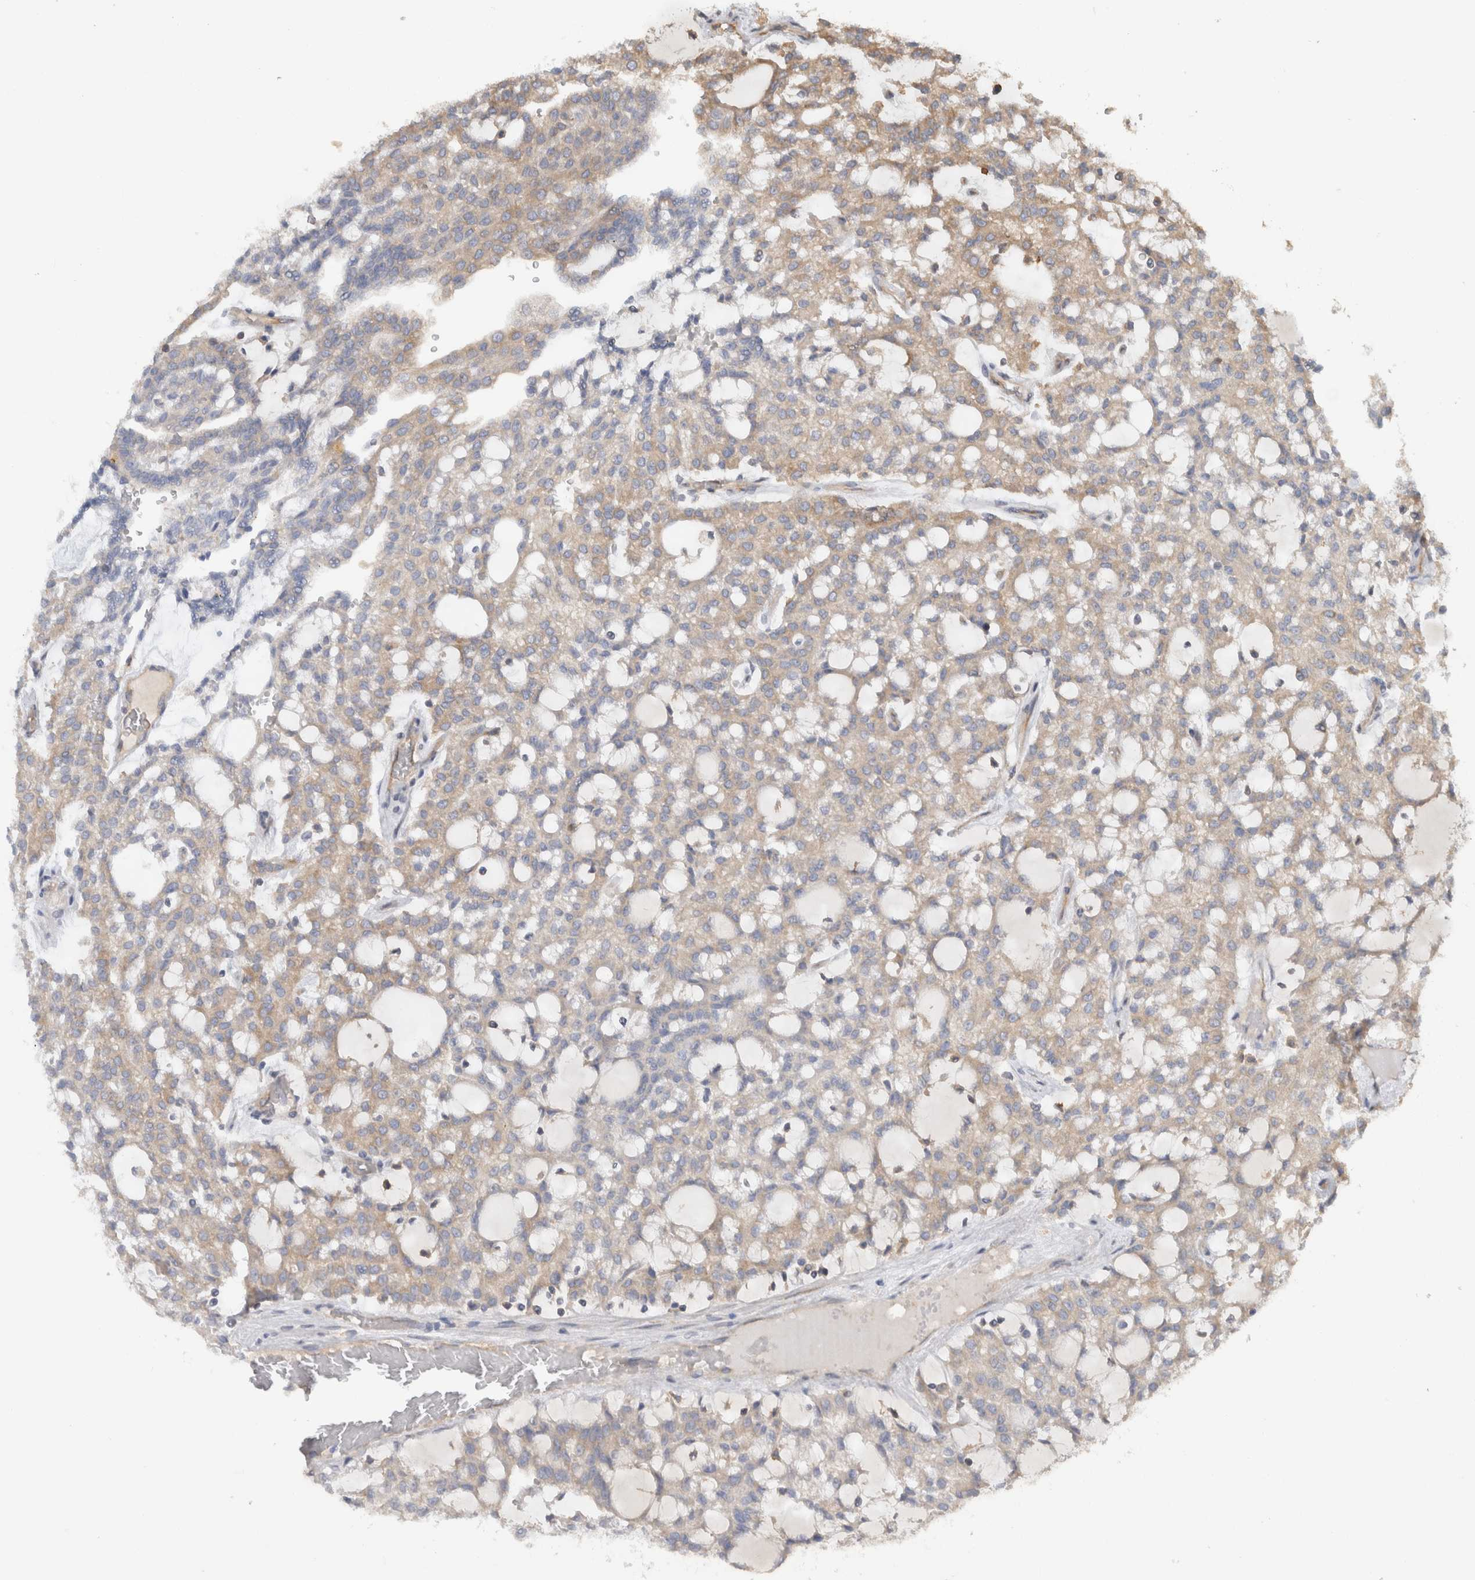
{"staining": {"intensity": "weak", "quantity": ">75%", "location": "cytoplasmic/membranous"}, "tissue": "renal cancer", "cell_type": "Tumor cells", "image_type": "cancer", "snomed": [{"axis": "morphology", "description": "Adenocarcinoma, NOS"}, {"axis": "topography", "description": "Kidney"}], "caption": "Protein expression analysis of human renal cancer (adenocarcinoma) reveals weak cytoplasmic/membranous staining in approximately >75% of tumor cells.", "gene": "EIF4G3", "patient": {"sex": "male", "age": 63}}